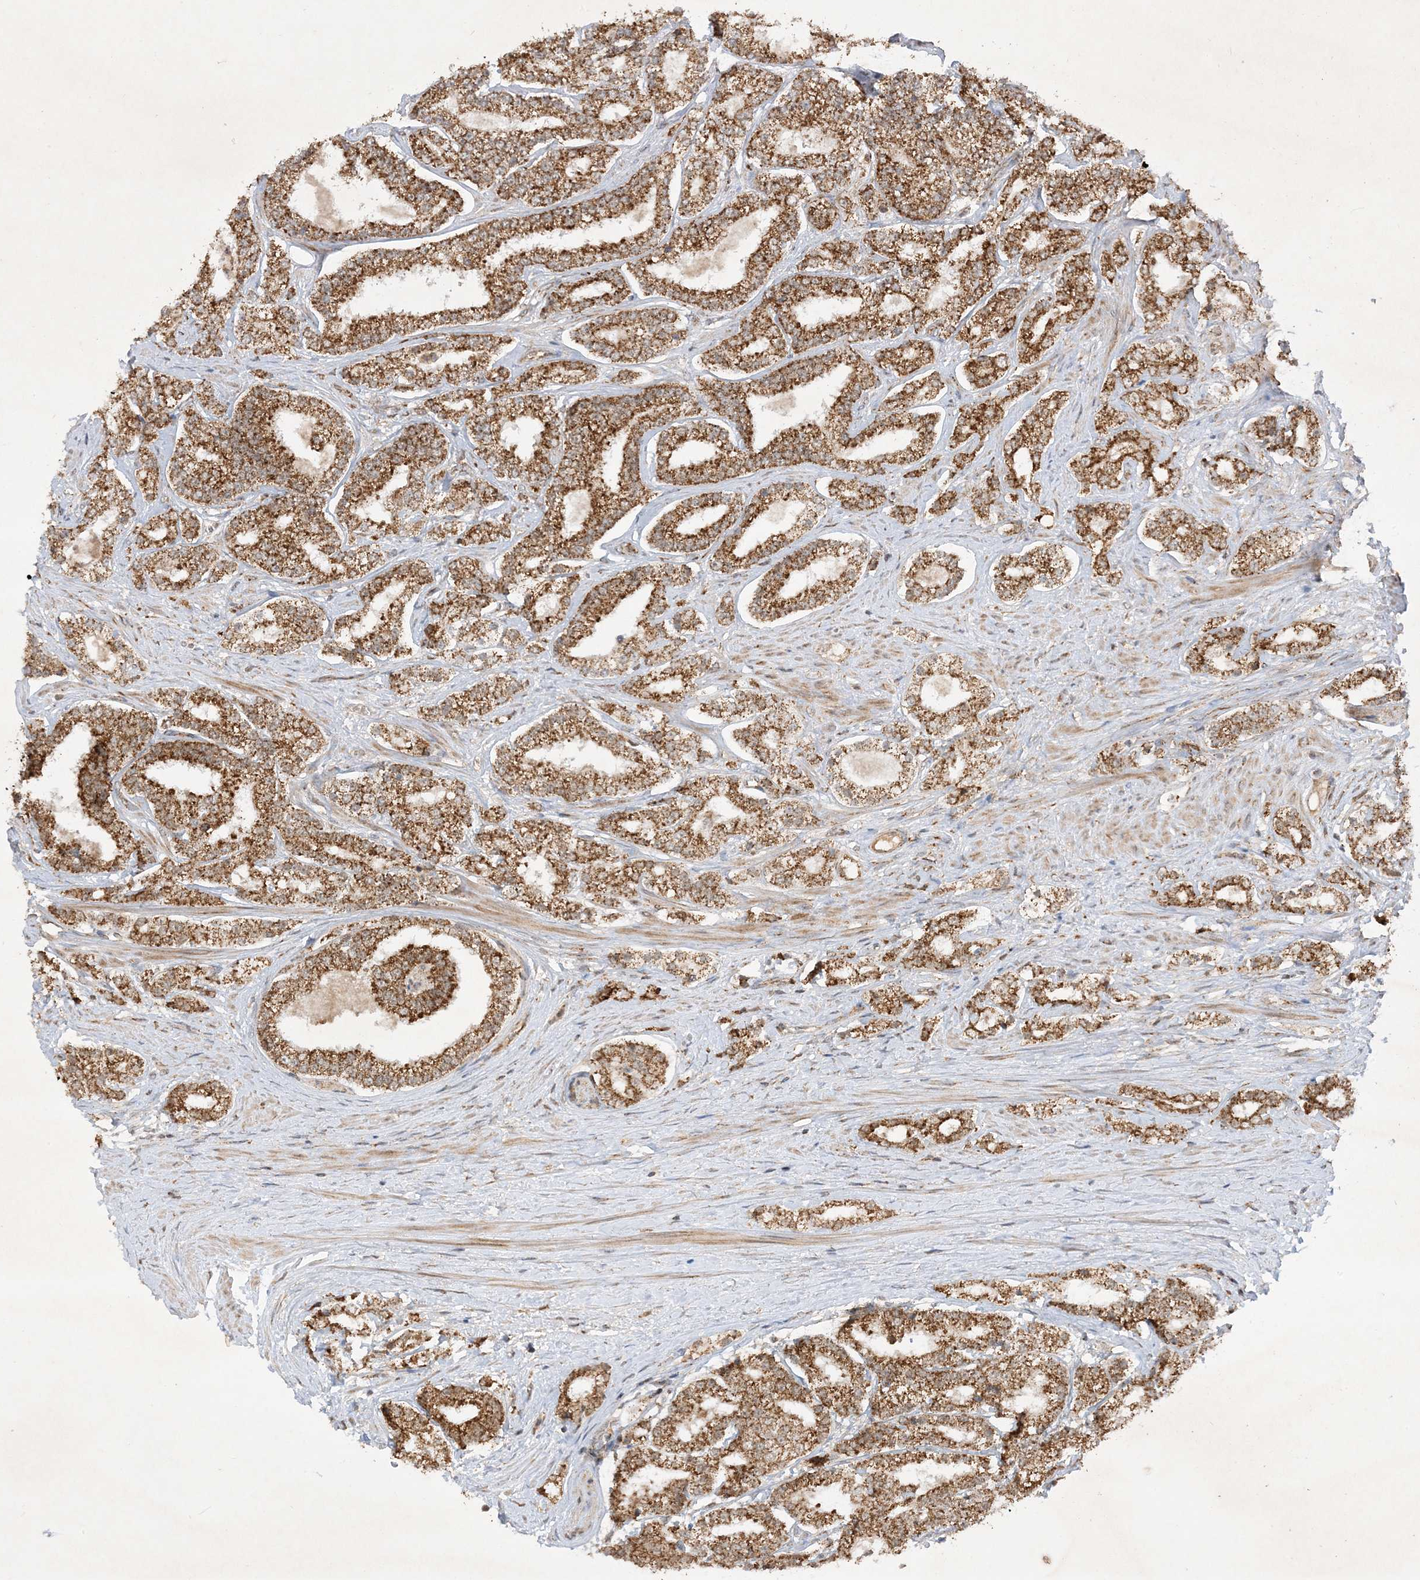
{"staining": {"intensity": "strong", "quantity": ">75%", "location": "cytoplasmic/membranous"}, "tissue": "prostate cancer", "cell_type": "Tumor cells", "image_type": "cancer", "snomed": [{"axis": "morphology", "description": "Normal tissue, NOS"}, {"axis": "morphology", "description": "Adenocarcinoma, High grade"}, {"axis": "topography", "description": "Prostate"}], "caption": "The immunohistochemical stain labels strong cytoplasmic/membranous expression in tumor cells of adenocarcinoma (high-grade) (prostate) tissue.", "gene": "NDUFAF3", "patient": {"sex": "male", "age": 83}}